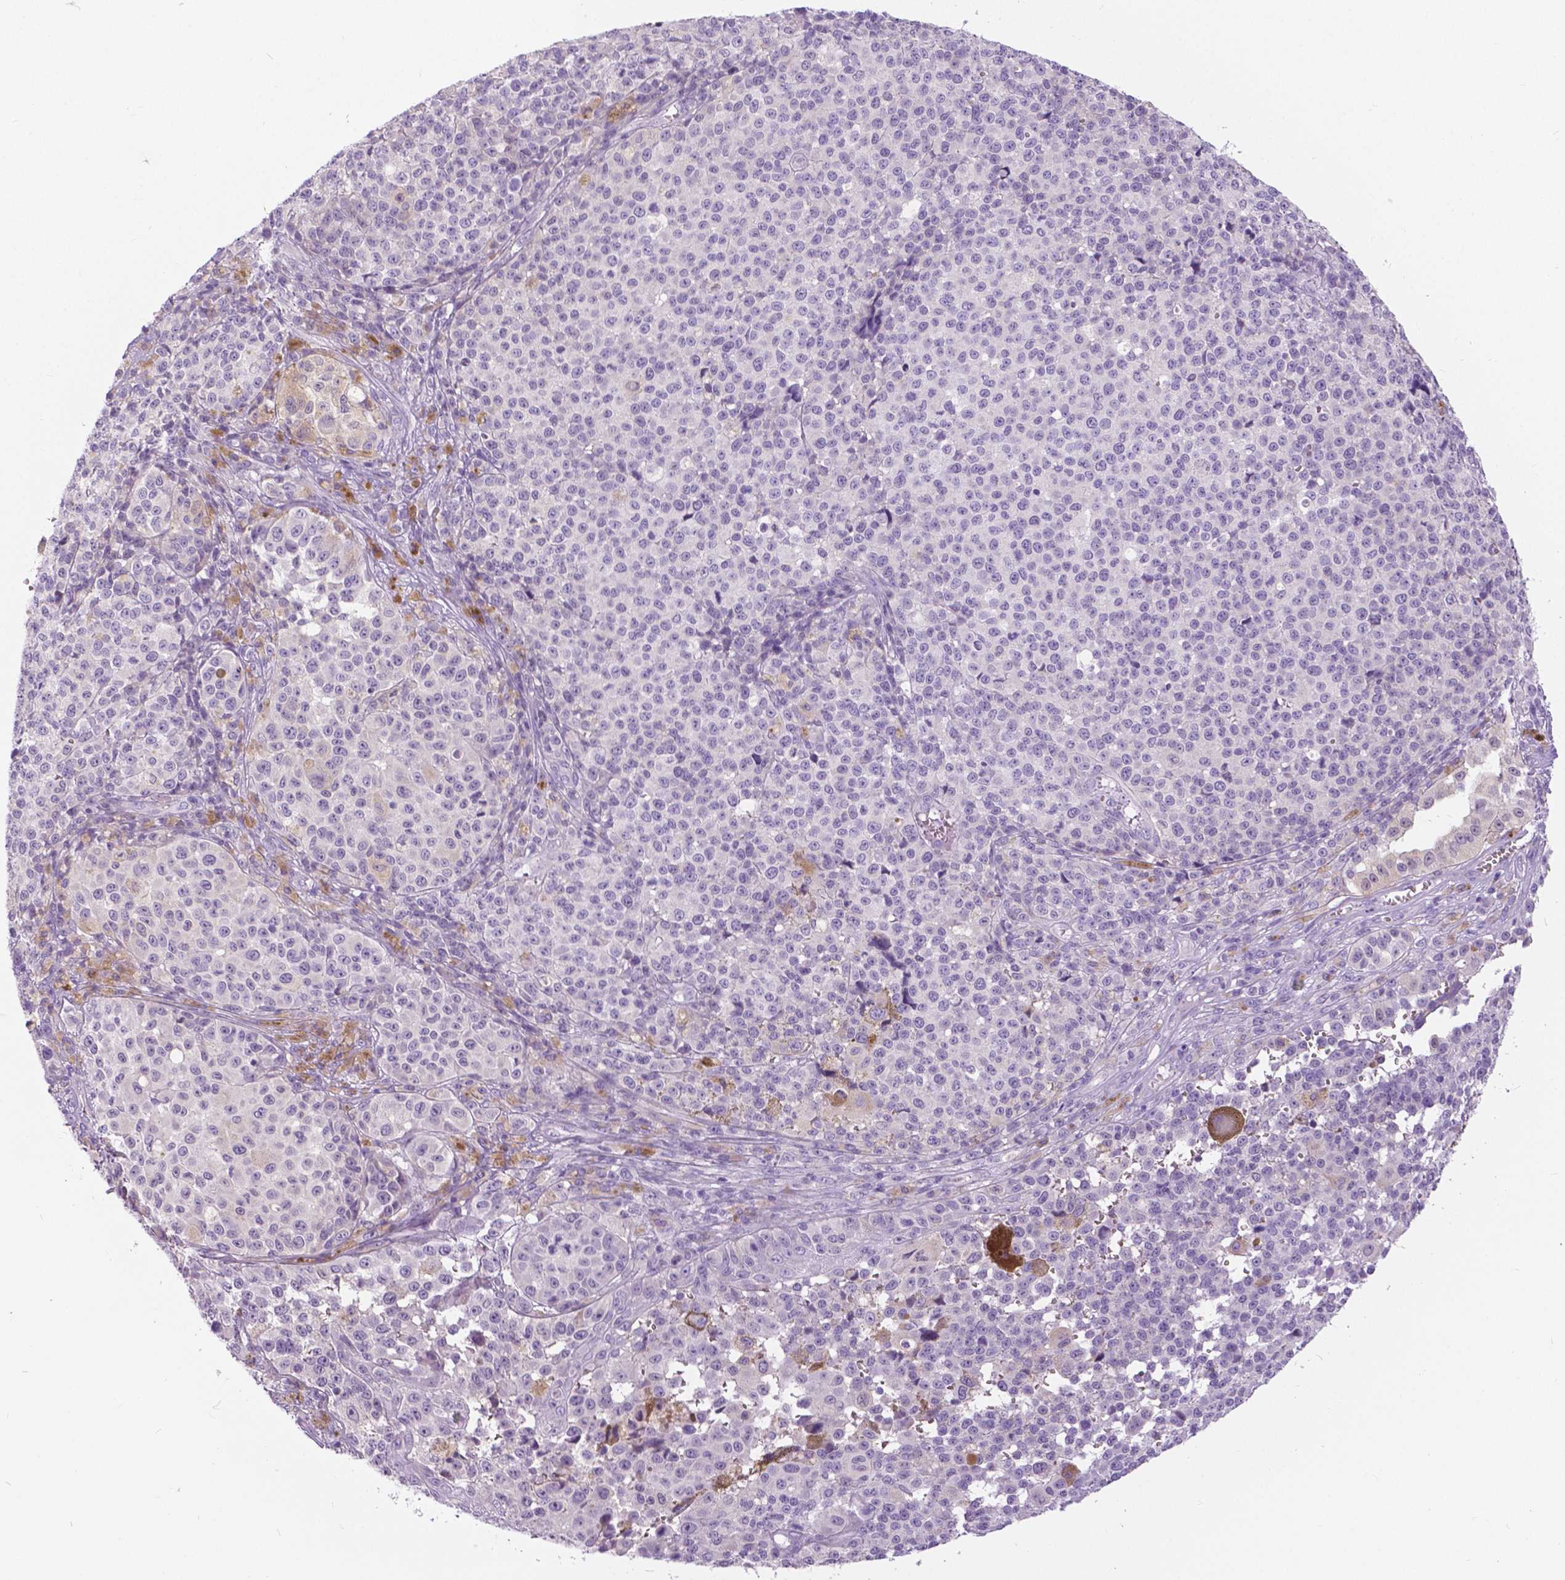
{"staining": {"intensity": "negative", "quantity": "none", "location": "none"}, "tissue": "melanoma", "cell_type": "Tumor cells", "image_type": "cancer", "snomed": [{"axis": "morphology", "description": "Malignant melanoma, NOS"}, {"axis": "topography", "description": "Skin"}], "caption": "Immunohistochemical staining of human malignant melanoma reveals no significant expression in tumor cells.", "gene": "TP53TG5", "patient": {"sex": "female", "age": 58}}